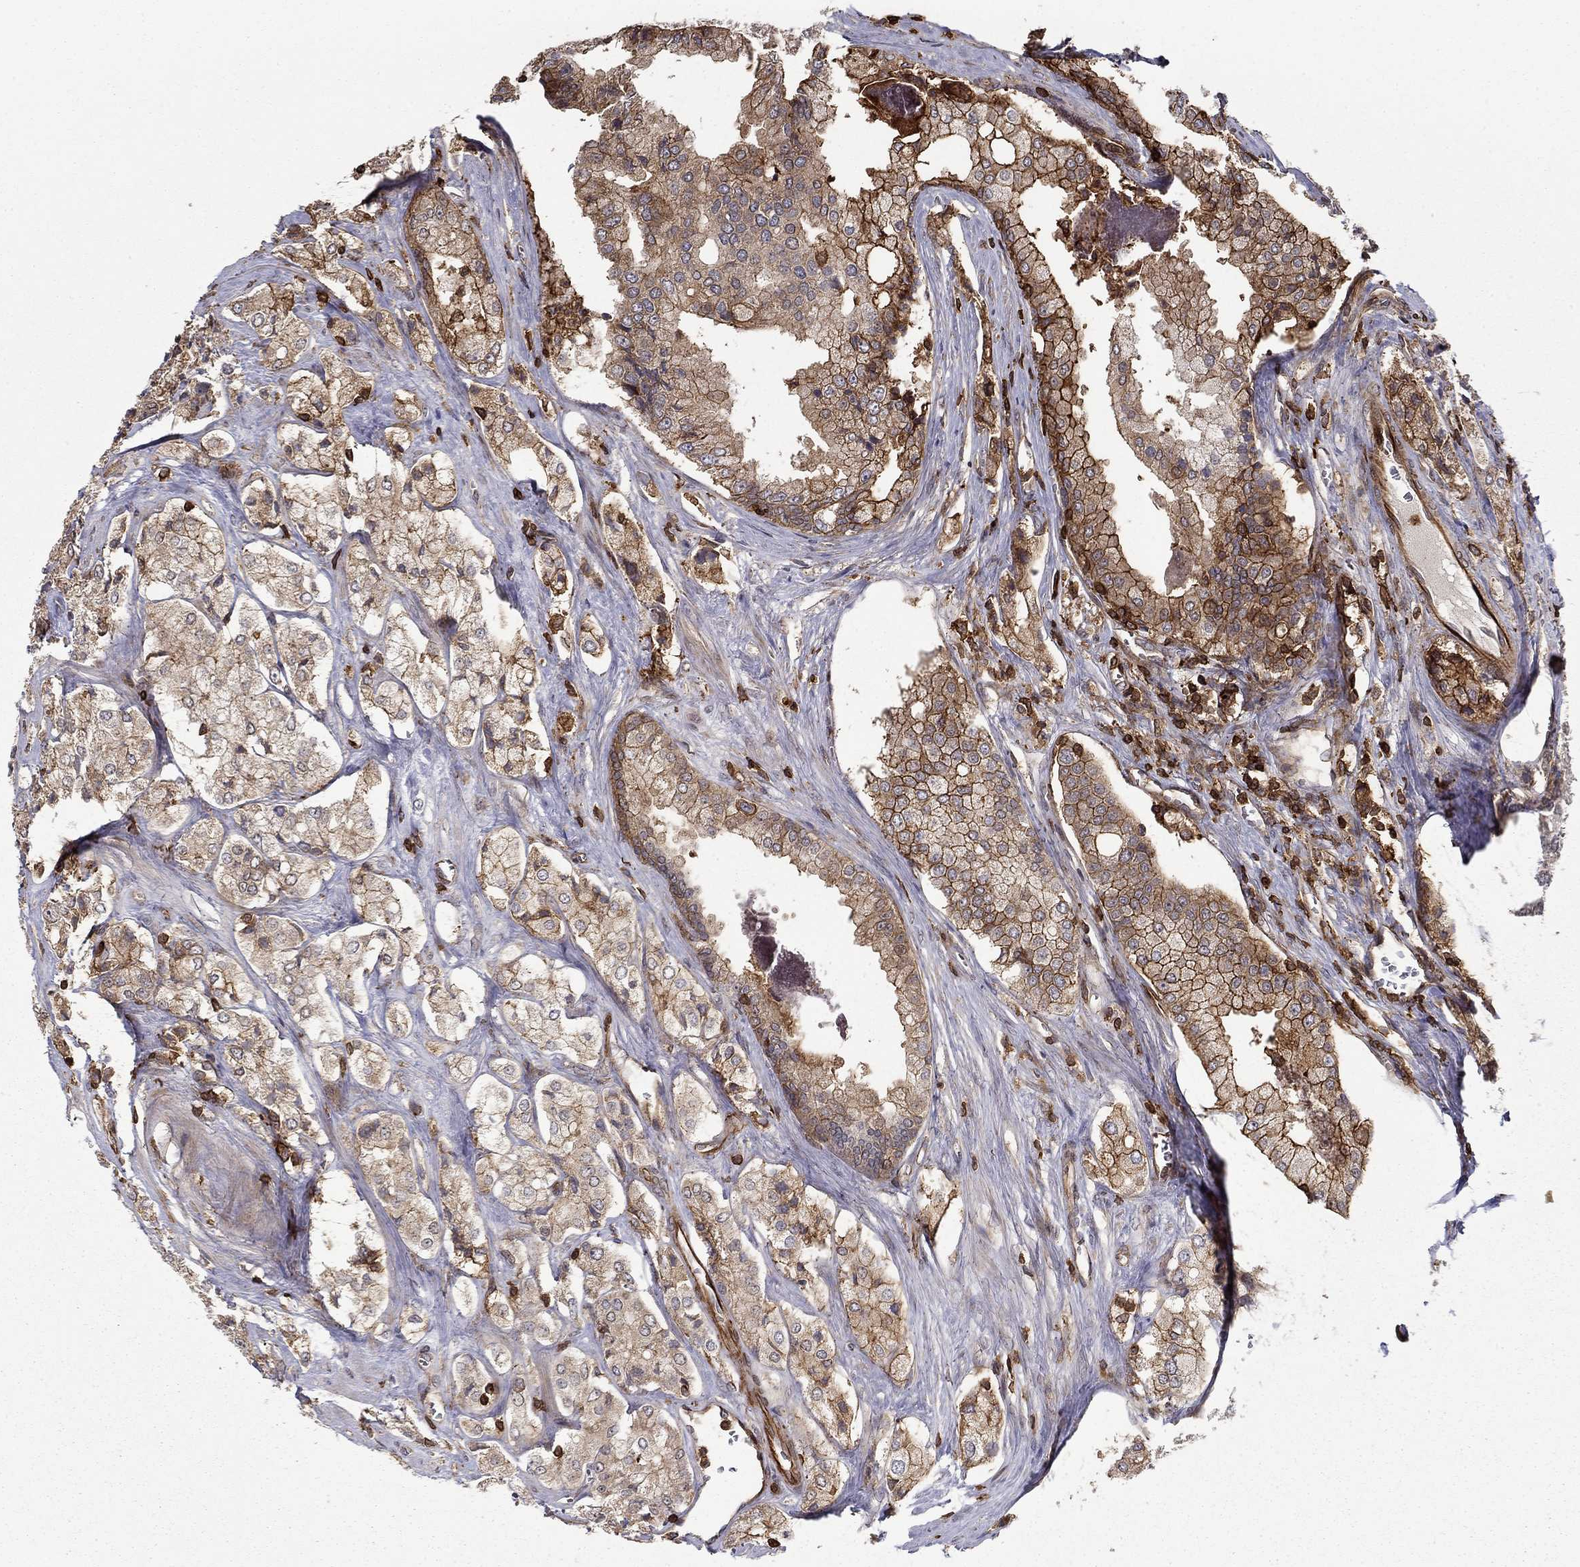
{"staining": {"intensity": "strong", "quantity": "25%-75%", "location": "cytoplasmic/membranous"}, "tissue": "prostate cancer", "cell_type": "Tumor cells", "image_type": "cancer", "snomed": [{"axis": "morphology", "description": "Adenocarcinoma, NOS"}, {"axis": "topography", "description": "Prostate and seminal vesicle, NOS"}, {"axis": "topography", "description": "Prostate"}], "caption": "Immunohistochemical staining of human prostate cancer (adenocarcinoma) demonstrates high levels of strong cytoplasmic/membranous positivity in approximately 25%-75% of tumor cells.", "gene": "ADM", "patient": {"sex": "male", "age": 67}}